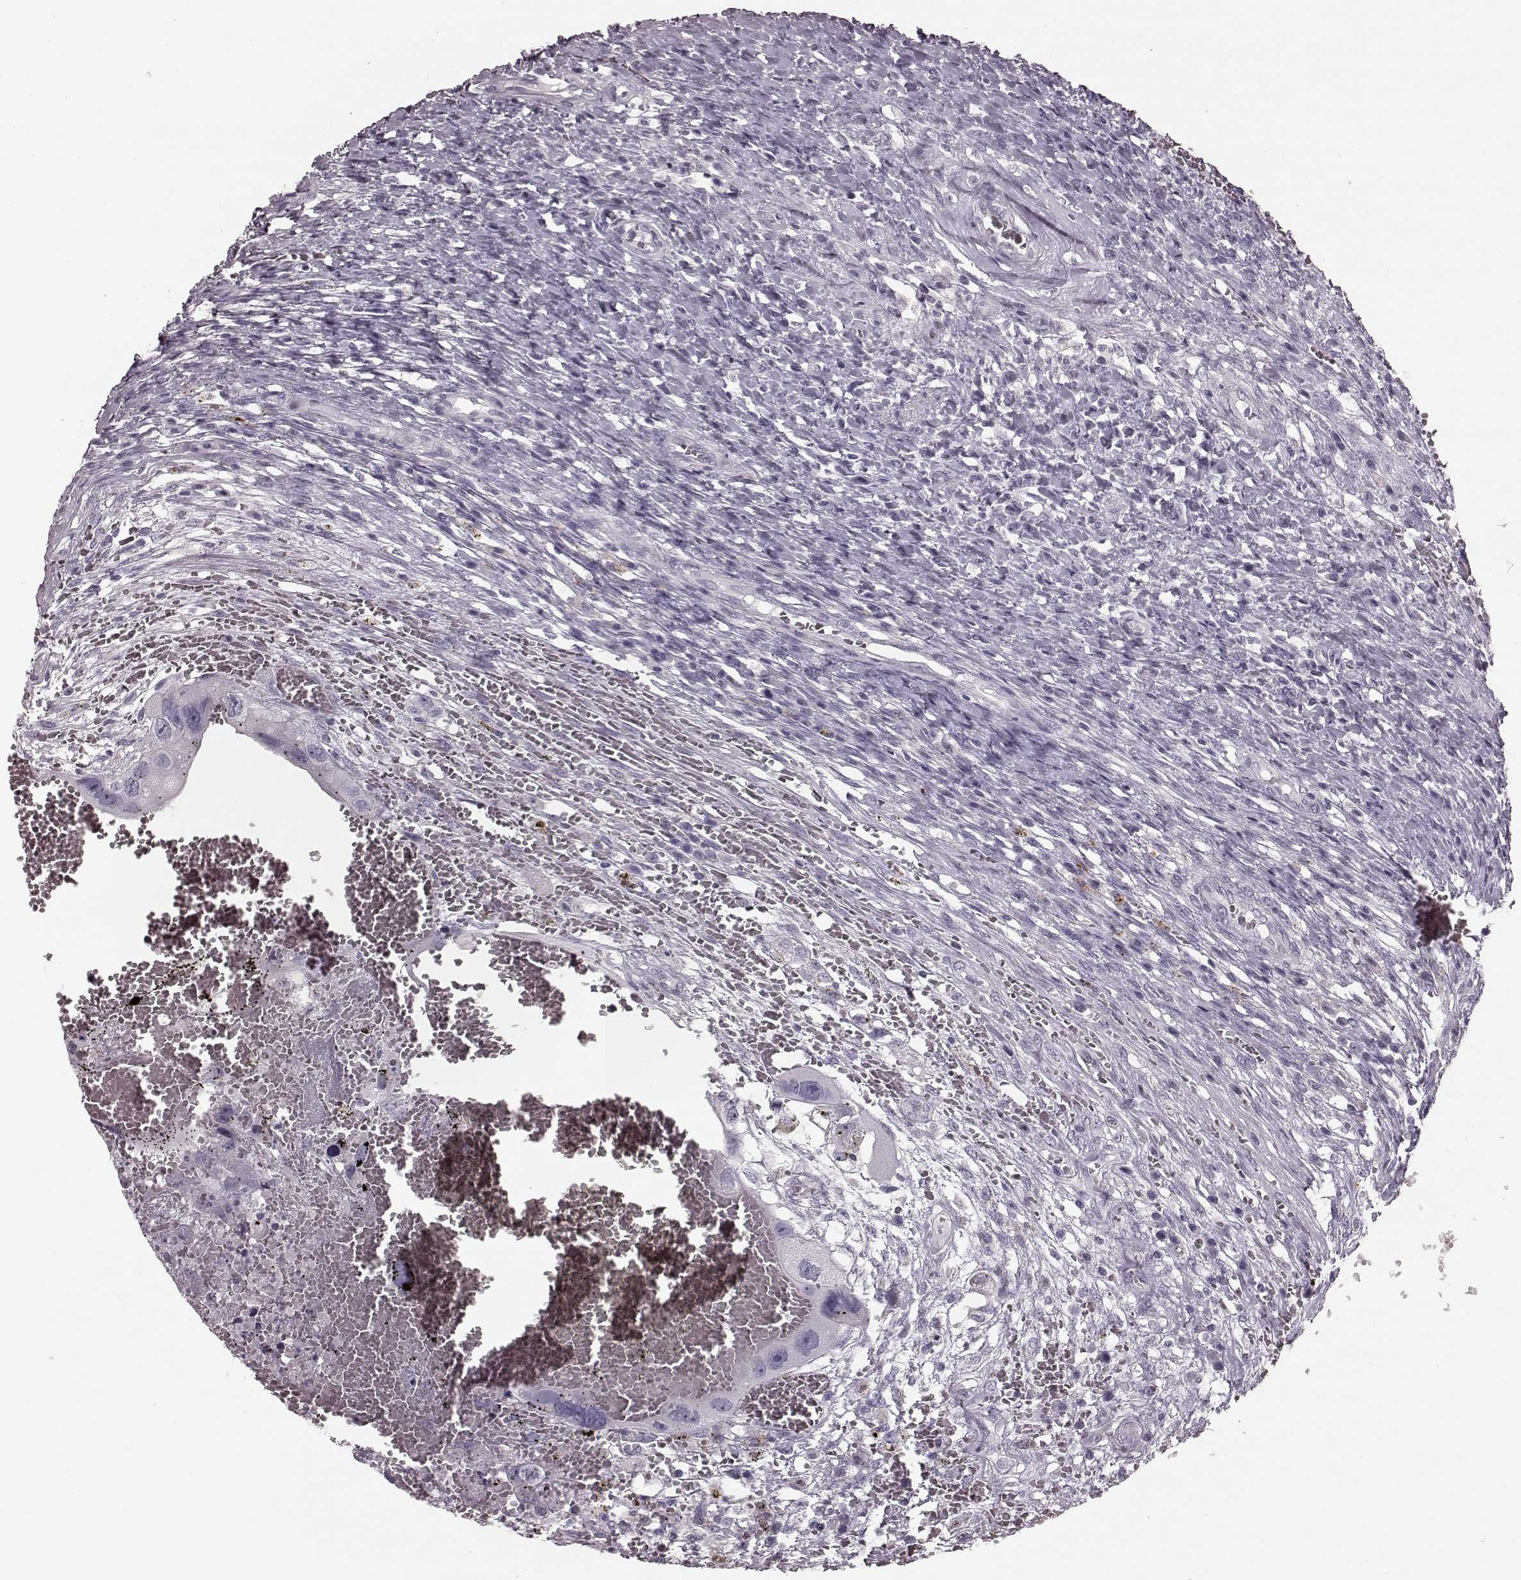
{"staining": {"intensity": "negative", "quantity": "none", "location": "none"}, "tissue": "testis cancer", "cell_type": "Tumor cells", "image_type": "cancer", "snomed": [{"axis": "morphology", "description": "Carcinoma, Embryonal, NOS"}, {"axis": "topography", "description": "Testis"}], "caption": "DAB (3,3'-diaminobenzidine) immunohistochemical staining of human testis cancer exhibits no significant staining in tumor cells.", "gene": "TRPM1", "patient": {"sex": "male", "age": 26}}